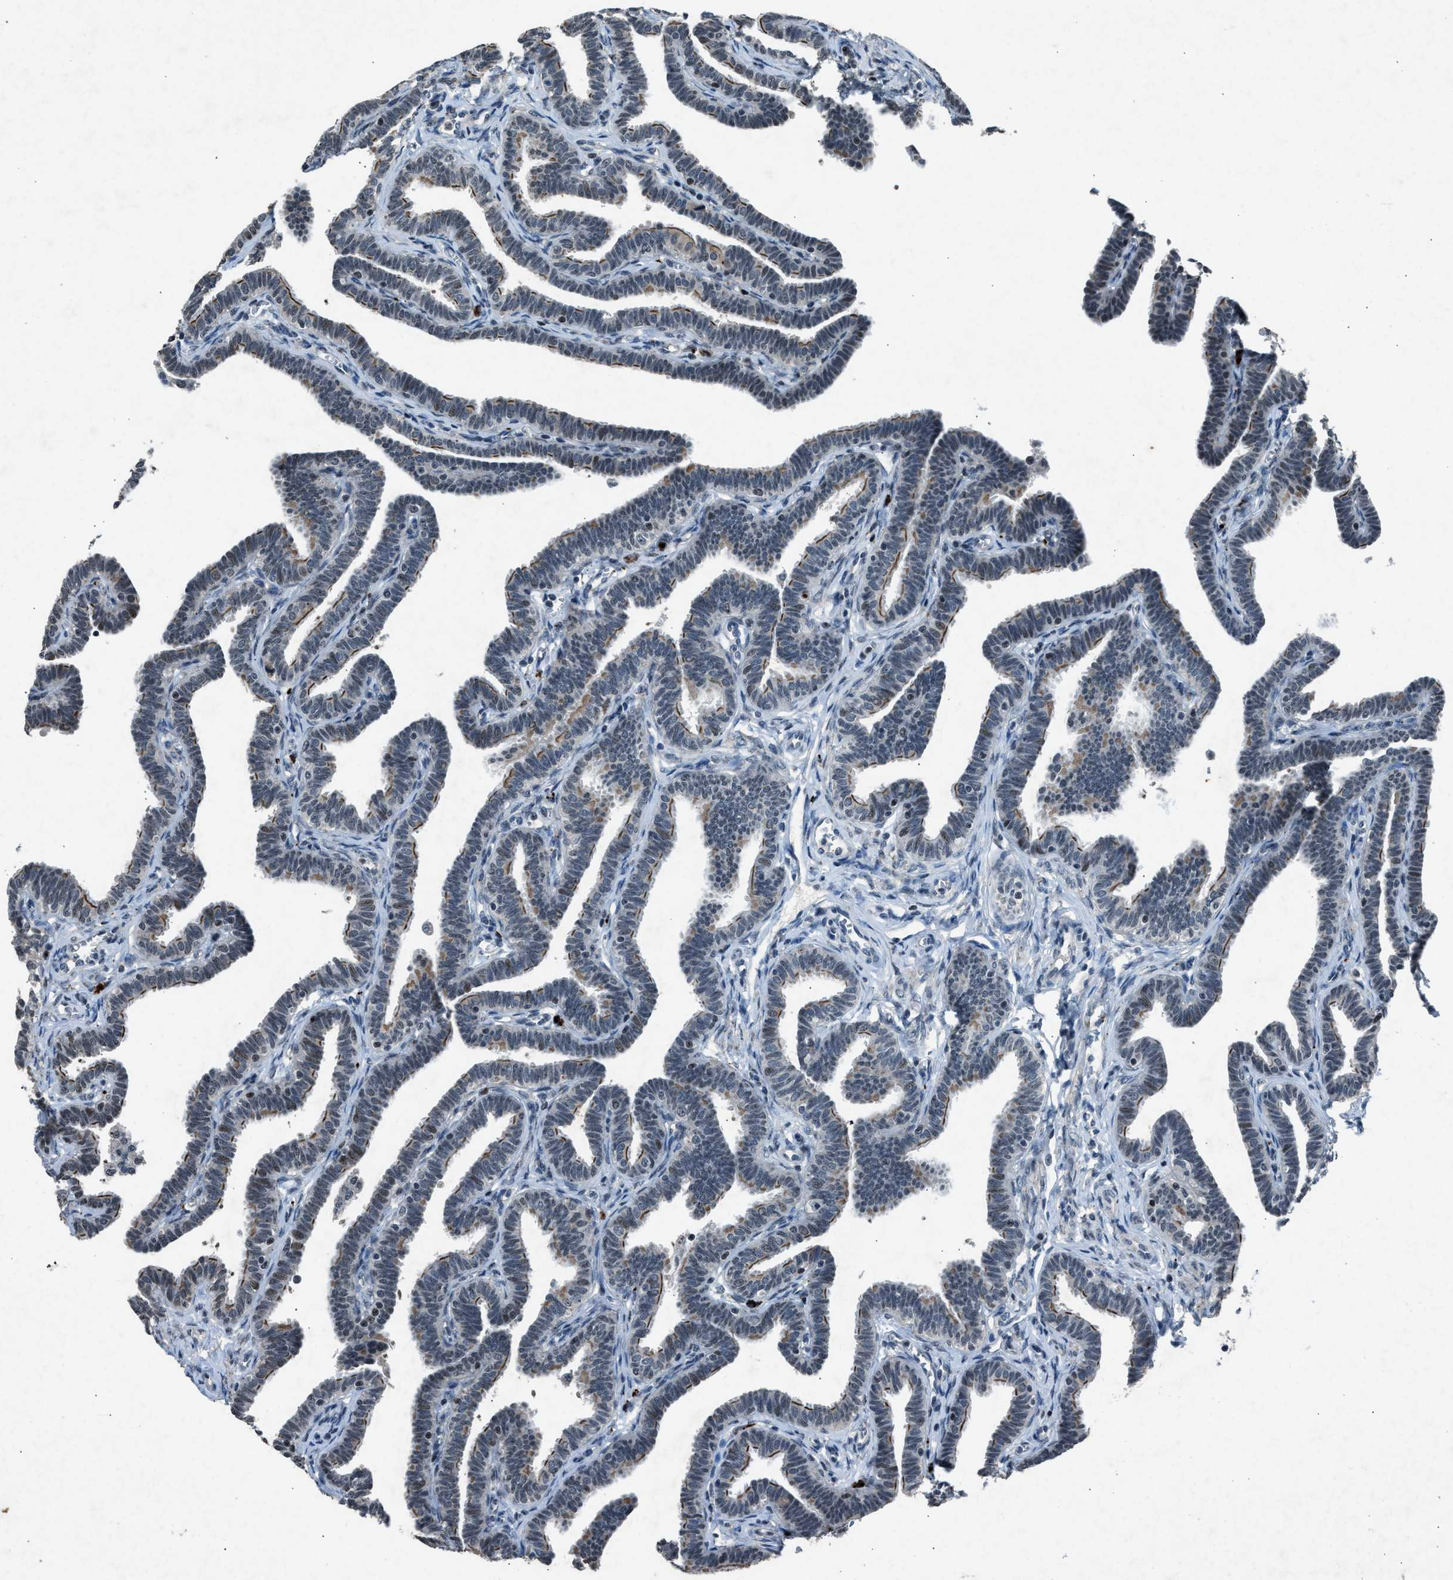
{"staining": {"intensity": "moderate", "quantity": "<25%", "location": "cytoplasmic/membranous,nuclear"}, "tissue": "fallopian tube", "cell_type": "Glandular cells", "image_type": "normal", "snomed": [{"axis": "morphology", "description": "Normal tissue, NOS"}, {"axis": "topography", "description": "Fallopian tube"}, {"axis": "topography", "description": "Ovary"}], "caption": "Immunohistochemical staining of normal fallopian tube reveals low levels of moderate cytoplasmic/membranous,nuclear positivity in about <25% of glandular cells.", "gene": "ADCY1", "patient": {"sex": "female", "age": 23}}